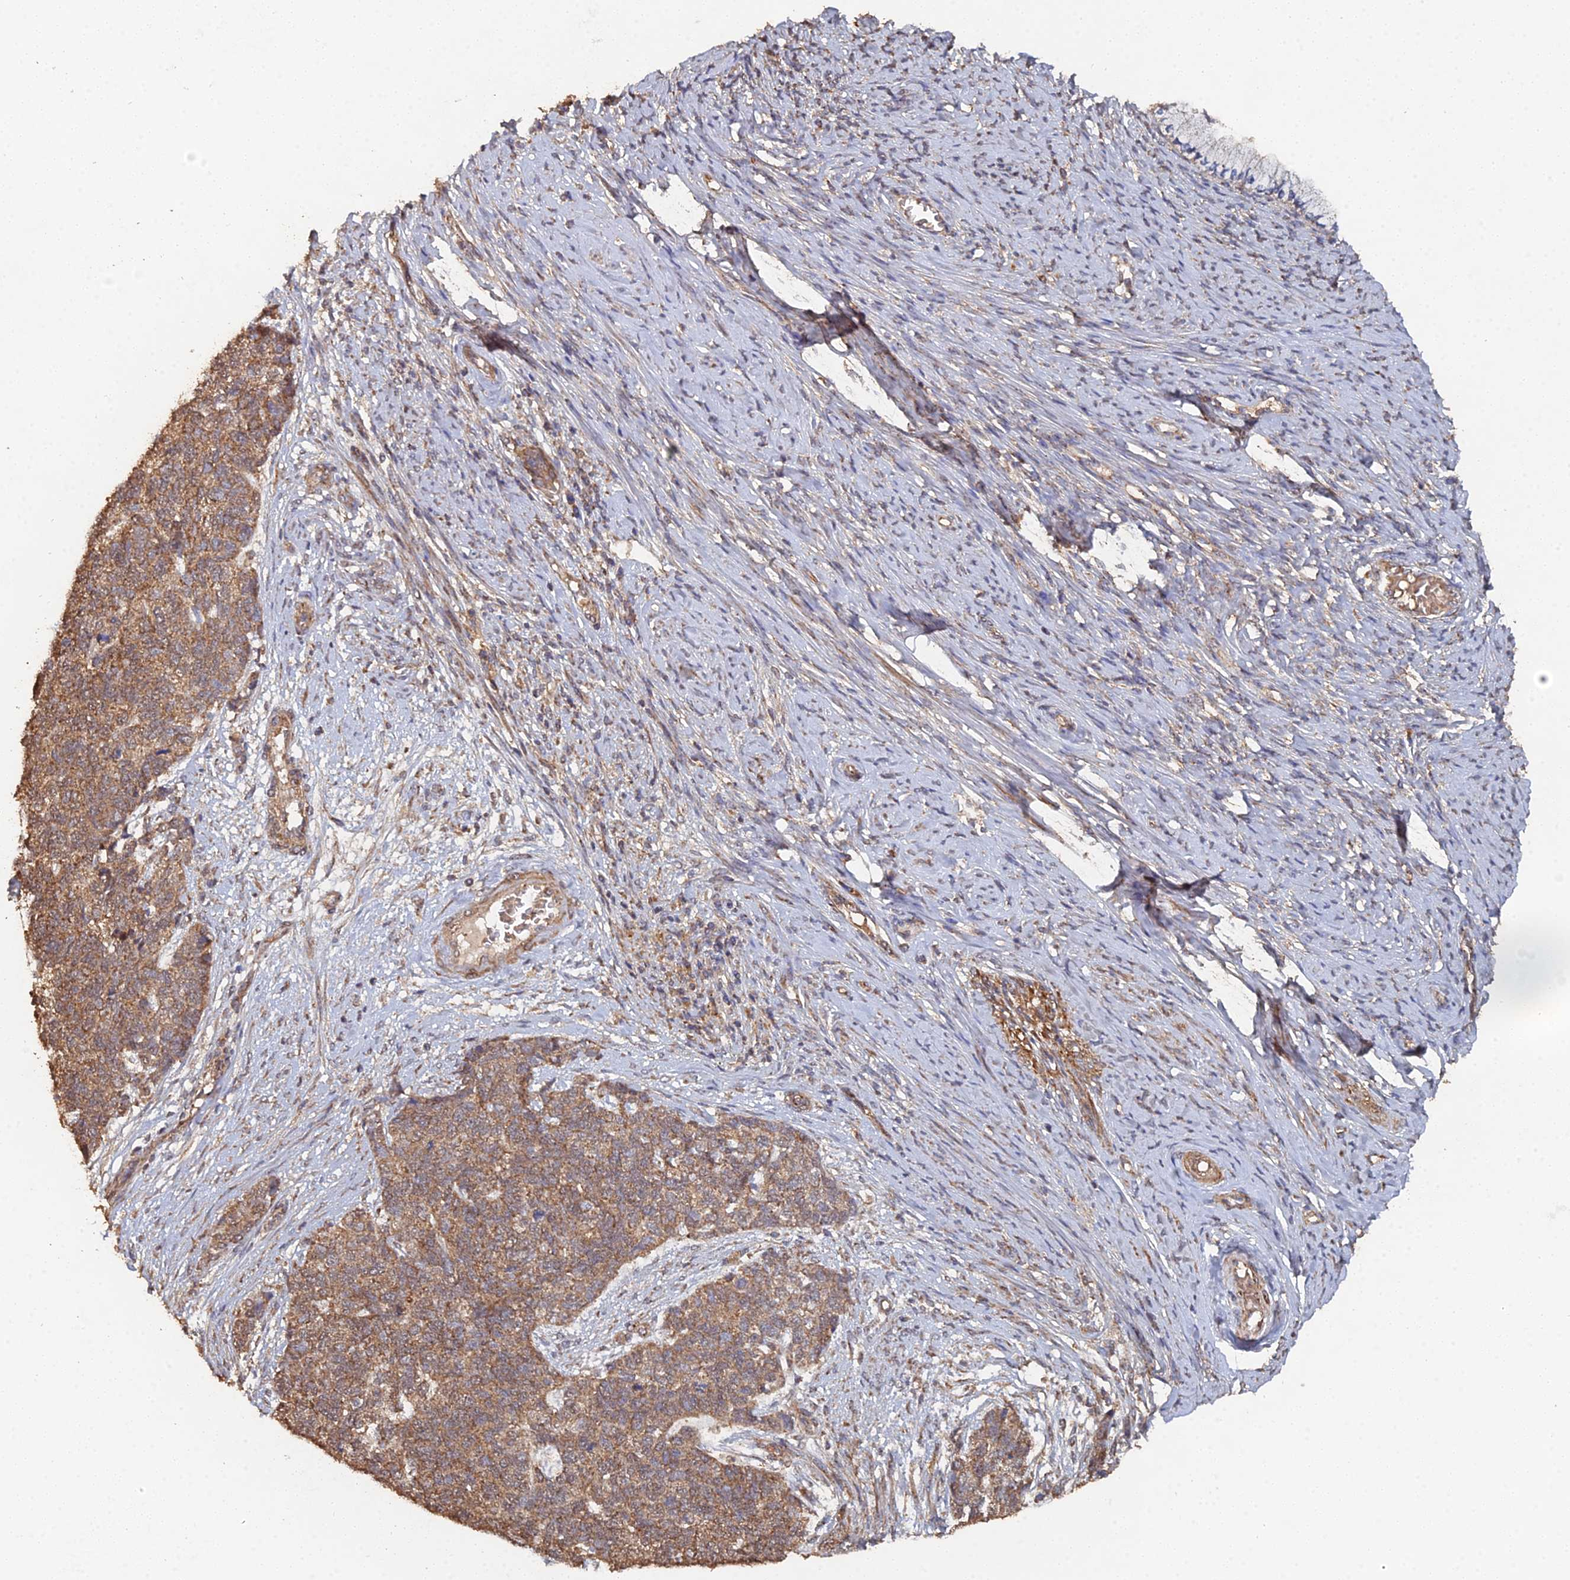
{"staining": {"intensity": "moderate", "quantity": ">75%", "location": "cytoplasmic/membranous"}, "tissue": "cervical cancer", "cell_type": "Tumor cells", "image_type": "cancer", "snomed": [{"axis": "morphology", "description": "Squamous cell carcinoma, NOS"}, {"axis": "topography", "description": "Cervix"}], "caption": "IHC histopathology image of neoplastic tissue: cervical cancer stained using IHC demonstrates medium levels of moderate protein expression localized specifically in the cytoplasmic/membranous of tumor cells, appearing as a cytoplasmic/membranous brown color.", "gene": "SPANXN4", "patient": {"sex": "female", "age": 63}}